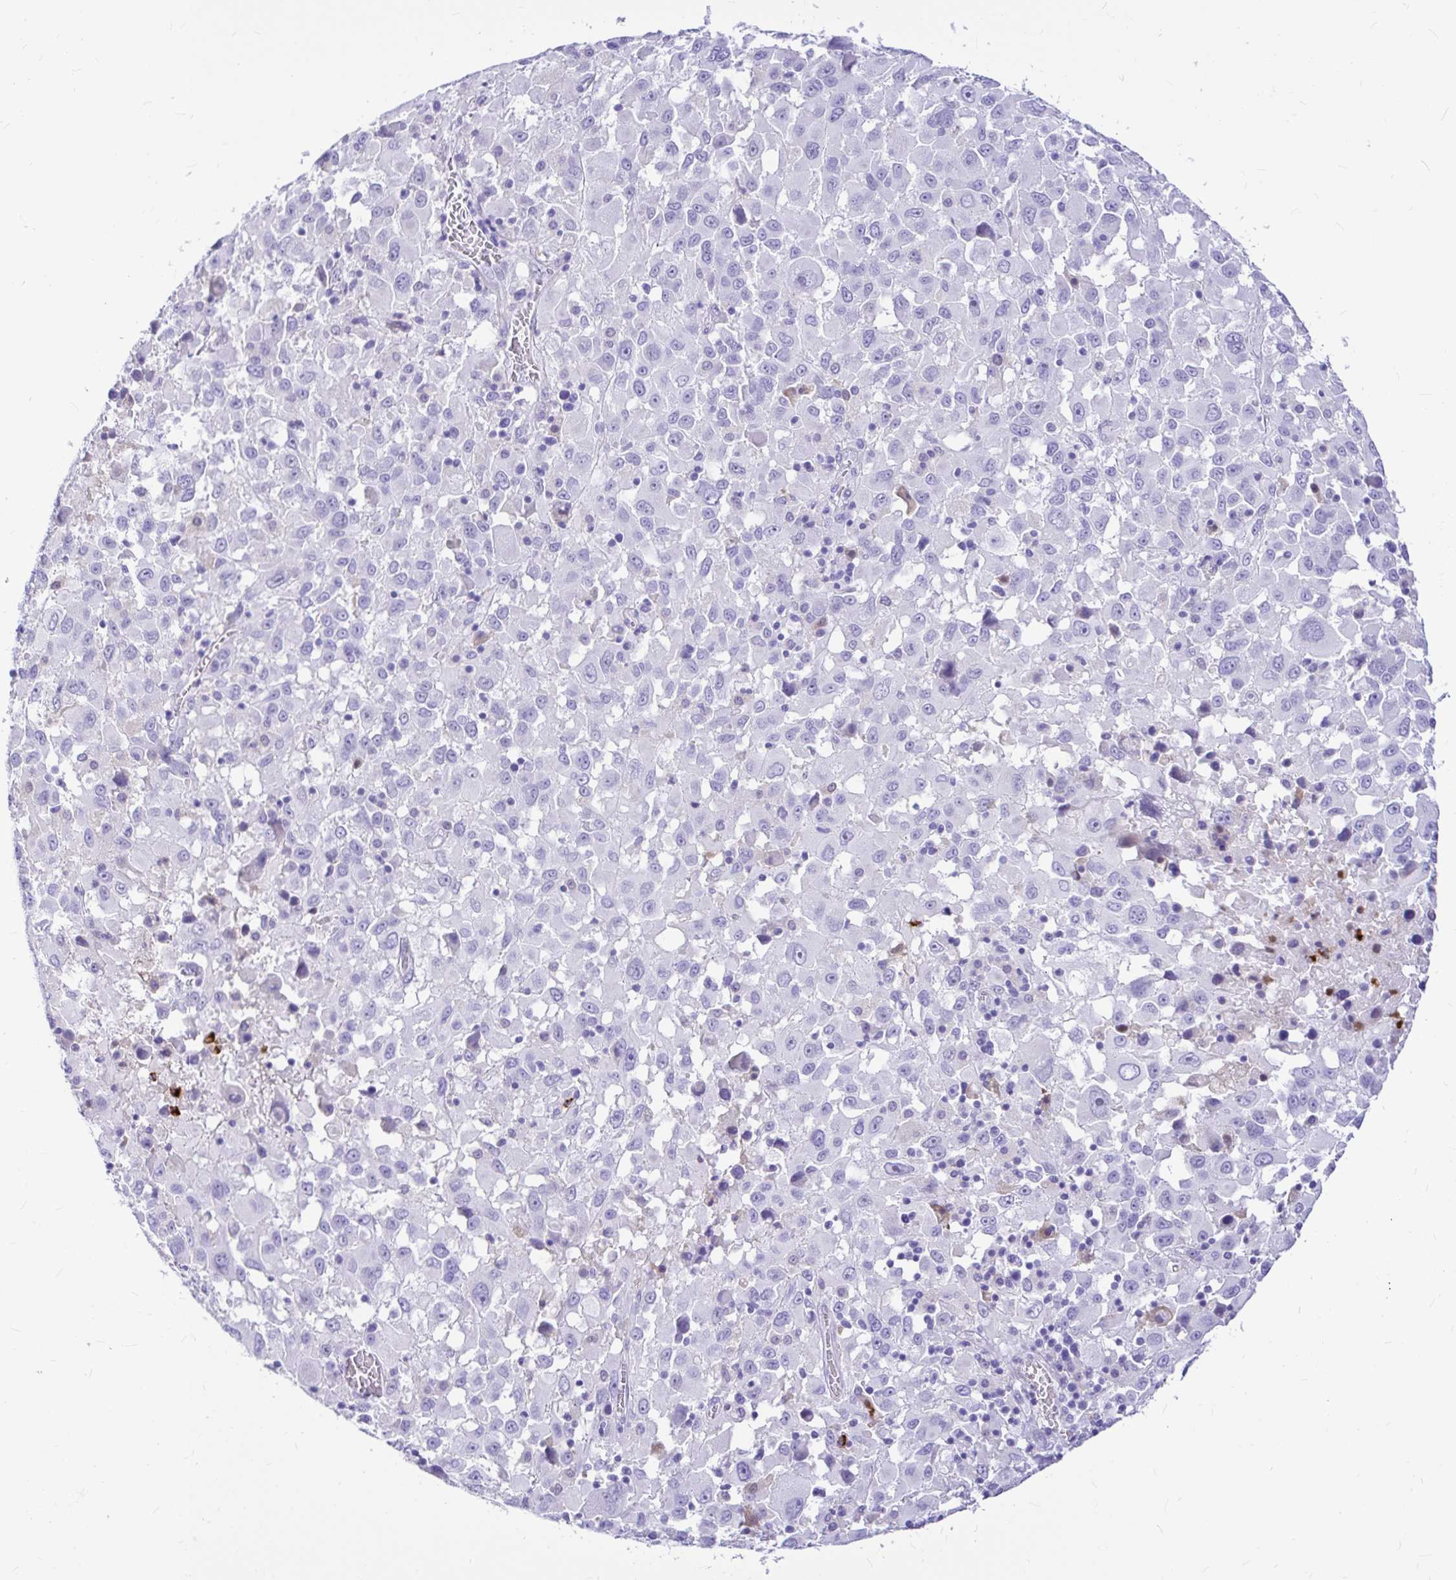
{"staining": {"intensity": "negative", "quantity": "none", "location": "none"}, "tissue": "melanoma", "cell_type": "Tumor cells", "image_type": "cancer", "snomed": [{"axis": "morphology", "description": "Malignant melanoma, Metastatic site"}, {"axis": "topography", "description": "Soft tissue"}], "caption": "Histopathology image shows no protein positivity in tumor cells of malignant melanoma (metastatic site) tissue.", "gene": "CLEC1B", "patient": {"sex": "male", "age": 50}}